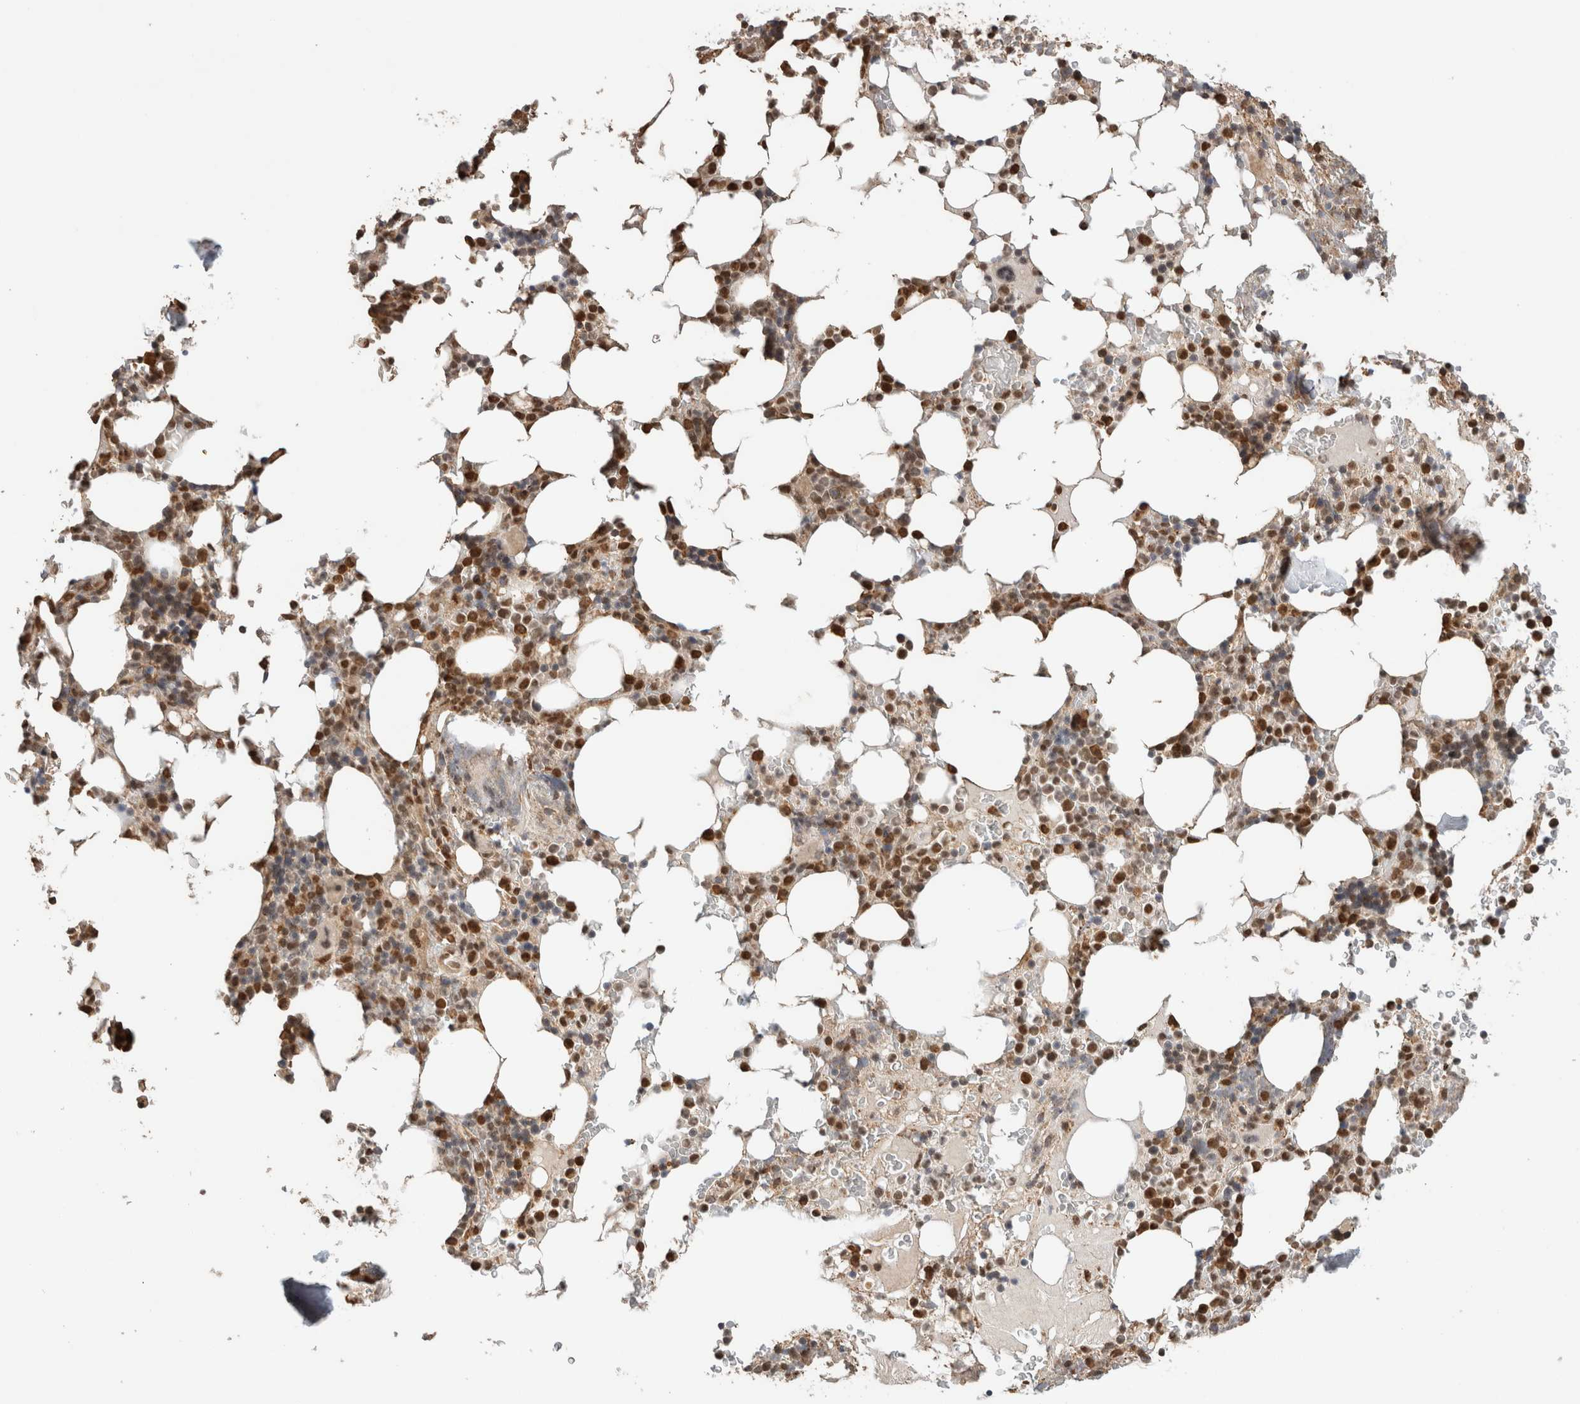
{"staining": {"intensity": "moderate", "quantity": ">75%", "location": "nuclear"}, "tissue": "bone marrow", "cell_type": "Hematopoietic cells", "image_type": "normal", "snomed": [{"axis": "morphology", "description": "Normal tissue, NOS"}, {"axis": "topography", "description": "Bone marrow"}], "caption": "Immunohistochemistry (IHC) histopathology image of unremarkable bone marrow: human bone marrow stained using immunohistochemistry (IHC) displays medium levels of moderate protein expression localized specifically in the nuclear of hematopoietic cells, appearing as a nuclear brown color.", "gene": "C1orf21", "patient": {"sex": "male", "age": 58}}